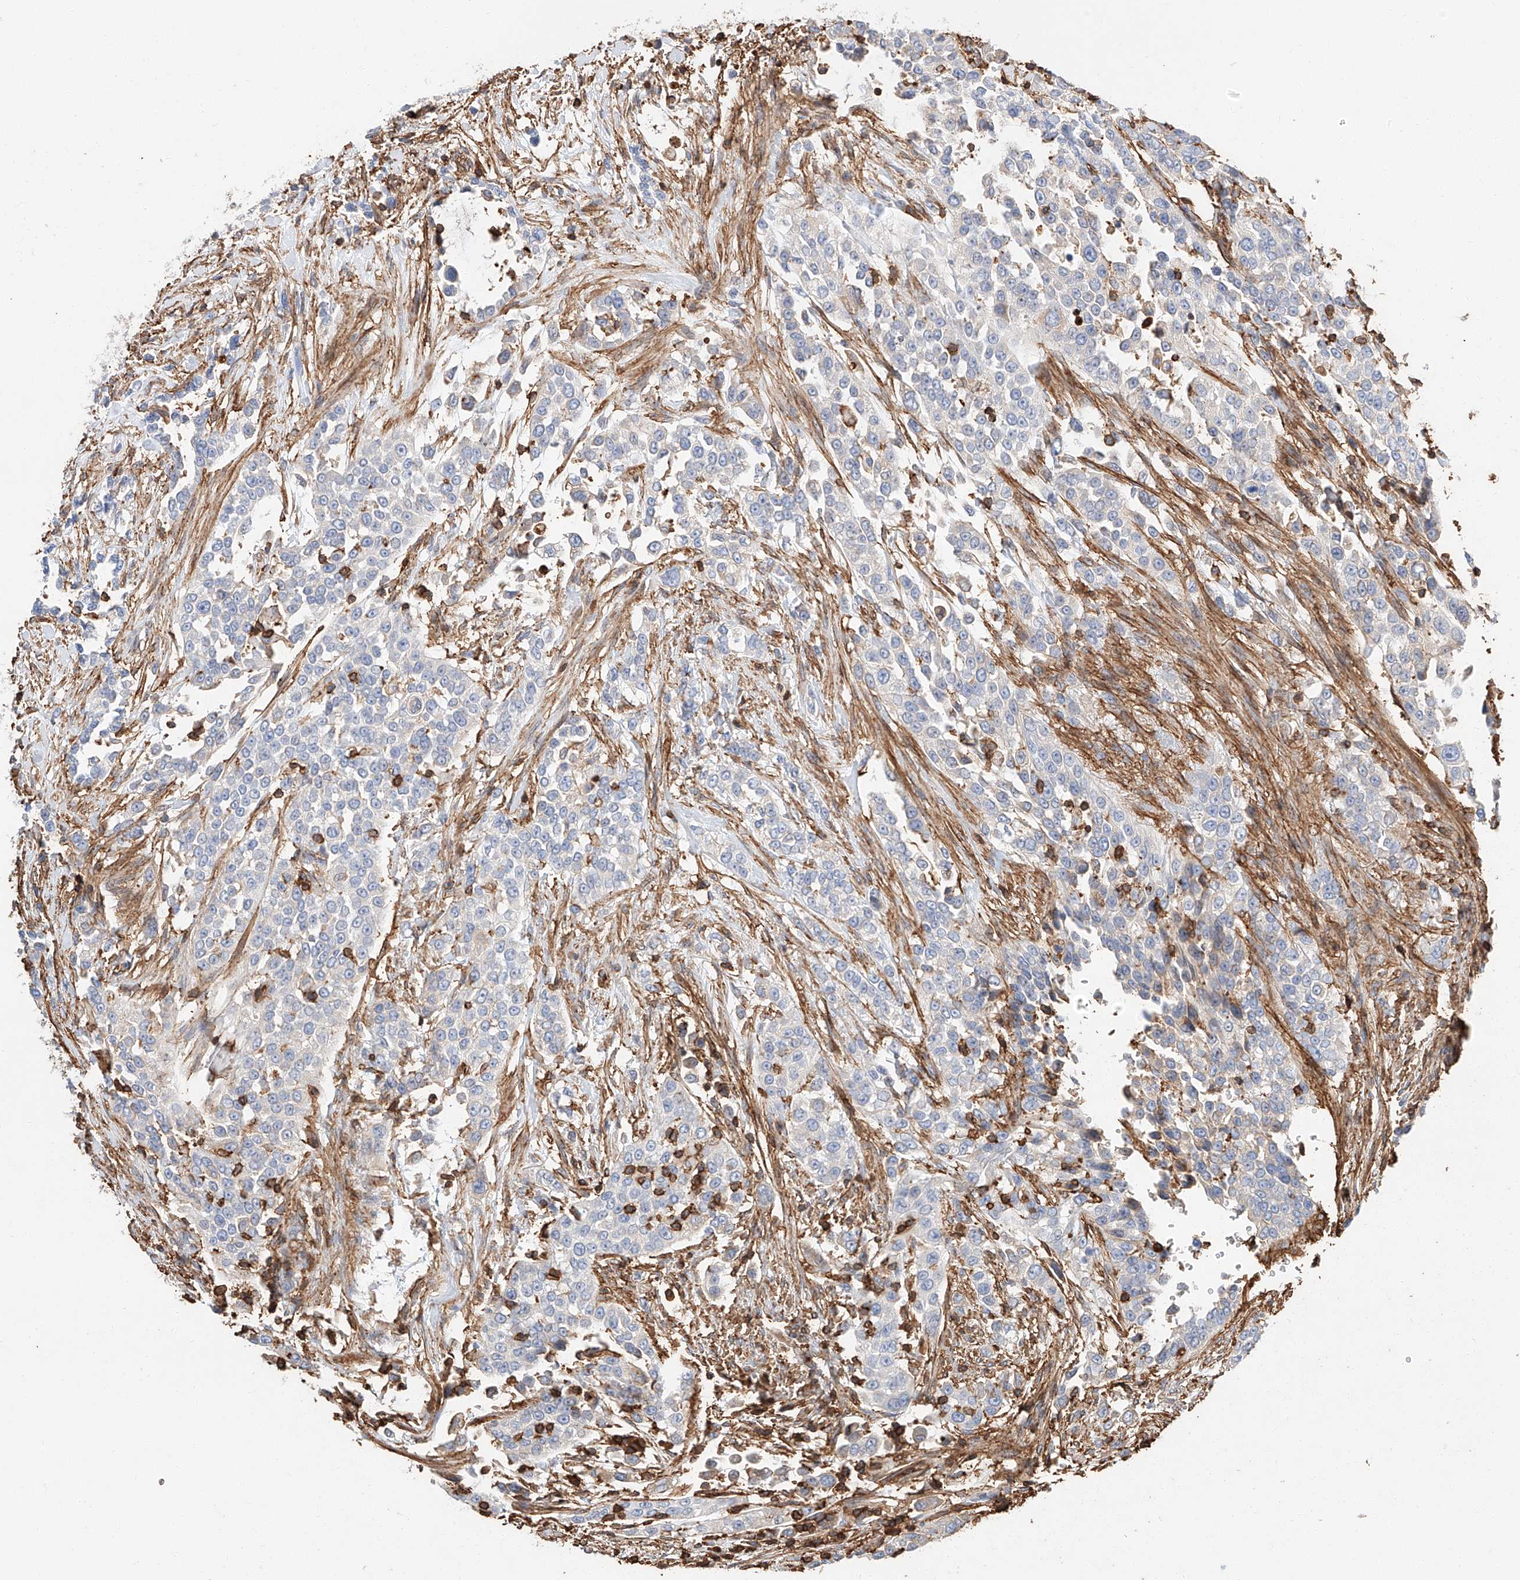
{"staining": {"intensity": "negative", "quantity": "none", "location": "none"}, "tissue": "urothelial cancer", "cell_type": "Tumor cells", "image_type": "cancer", "snomed": [{"axis": "morphology", "description": "Urothelial carcinoma, High grade"}, {"axis": "topography", "description": "Urinary bladder"}], "caption": "This is an immunohistochemistry (IHC) micrograph of urothelial cancer. There is no positivity in tumor cells.", "gene": "WFS1", "patient": {"sex": "female", "age": 80}}